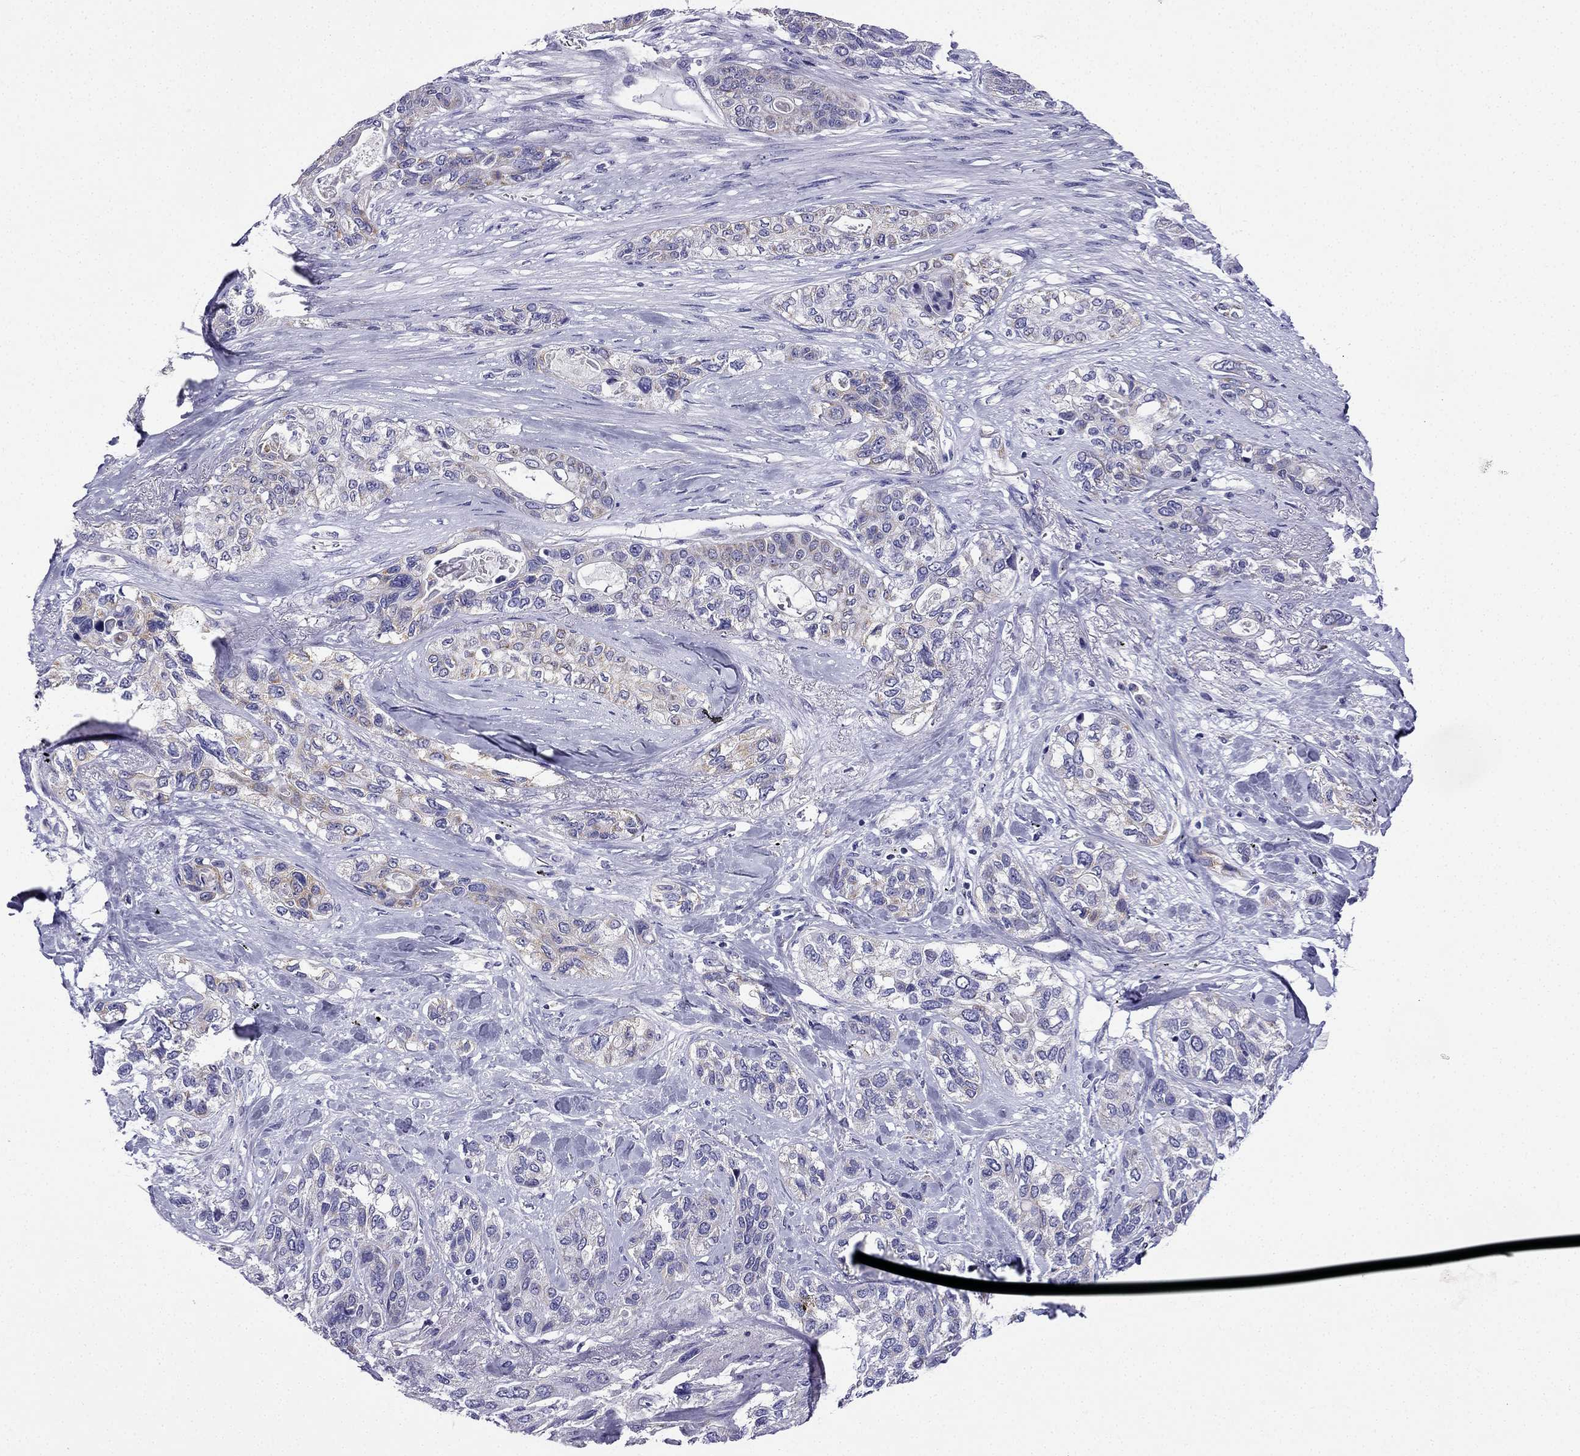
{"staining": {"intensity": "negative", "quantity": "none", "location": "none"}, "tissue": "lung cancer", "cell_type": "Tumor cells", "image_type": "cancer", "snomed": [{"axis": "morphology", "description": "Squamous cell carcinoma, NOS"}, {"axis": "topography", "description": "Lung"}], "caption": "Immunohistochemistry (IHC) of human lung cancer (squamous cell carcinoma) demonstrates no staining in tumor cells.", "gene": "KIF5A", "patient": {"sex": "female", "age": 70}}